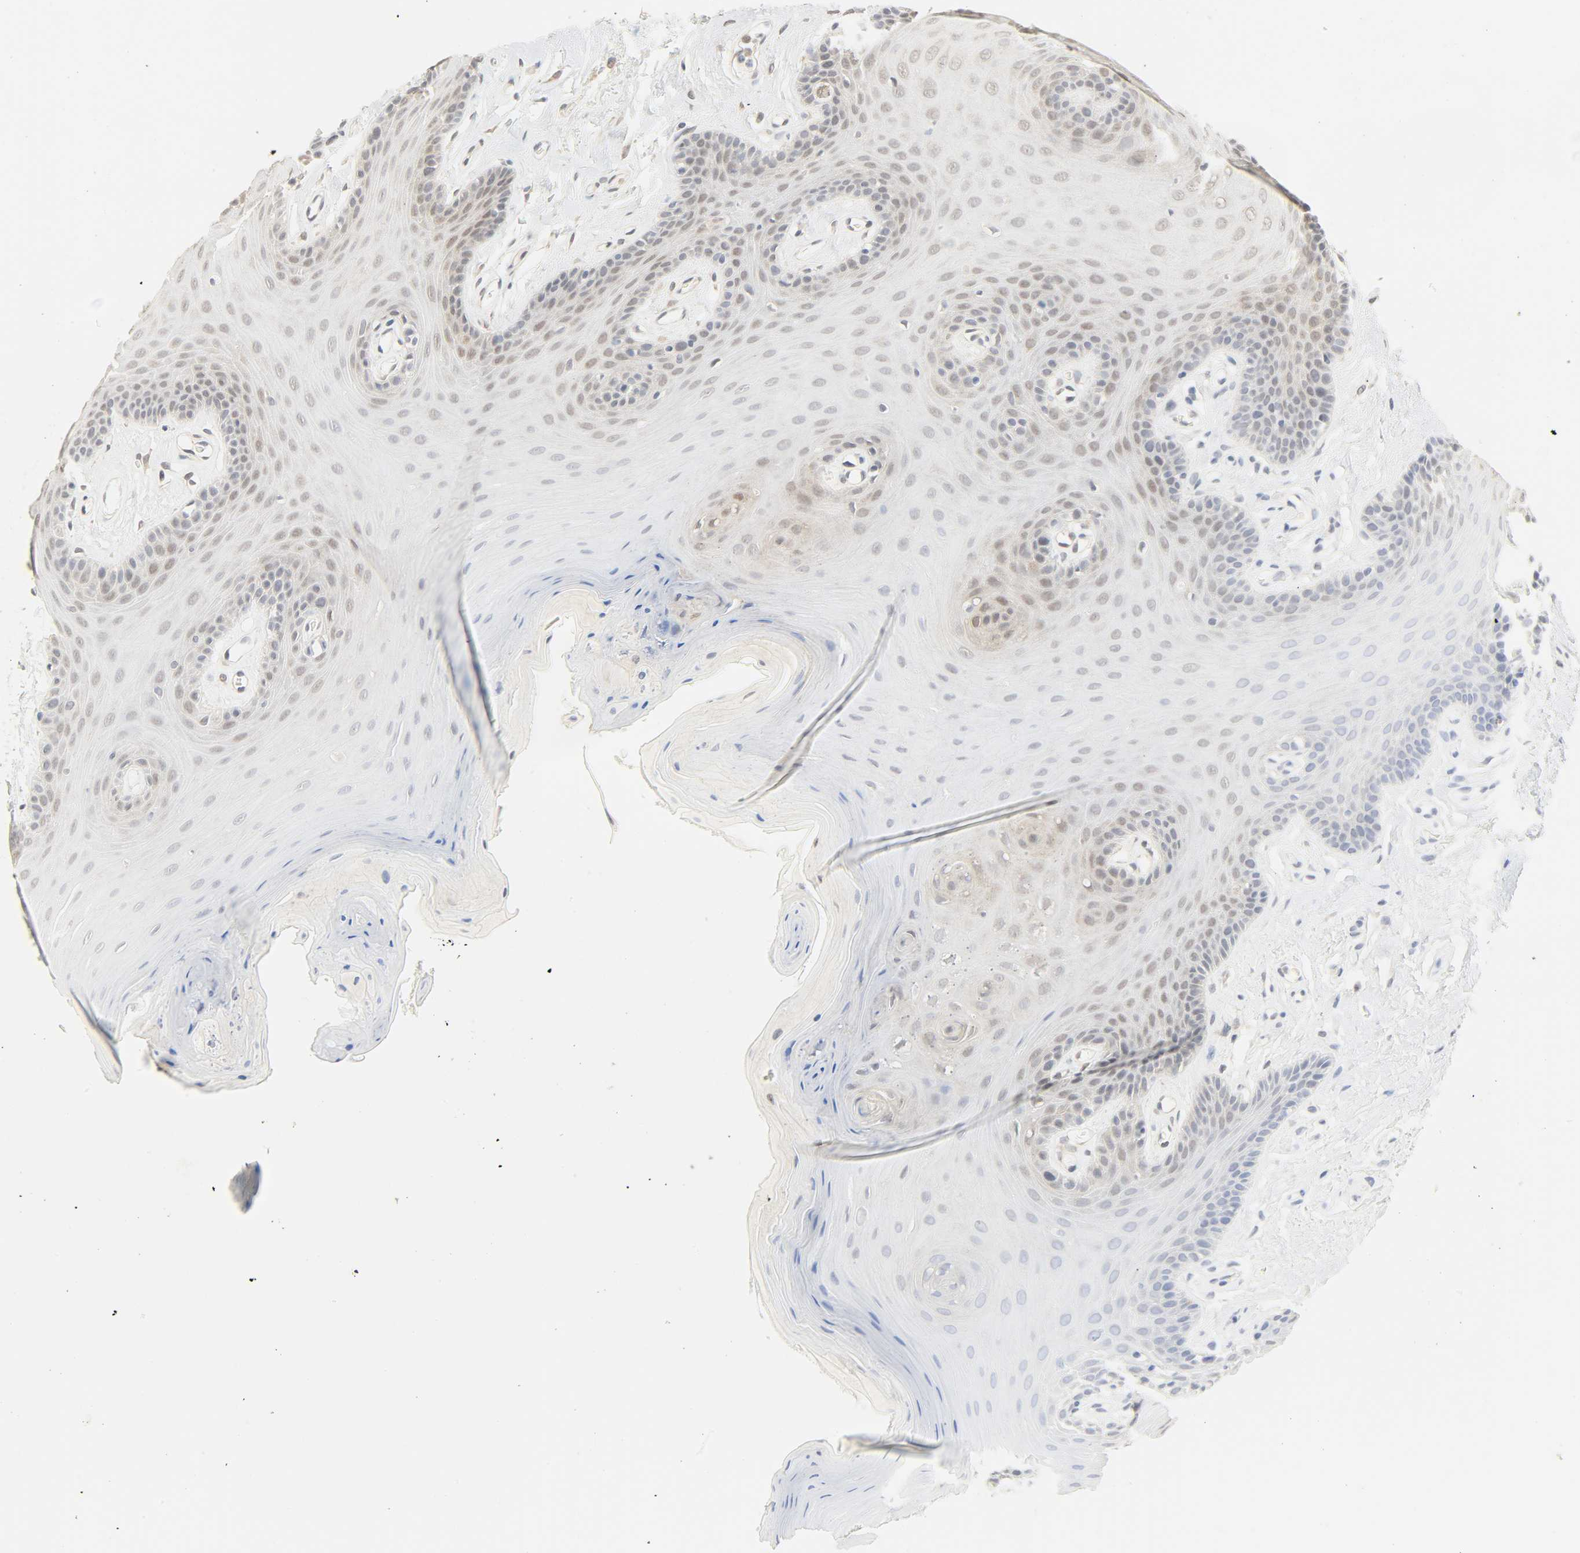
{"staining": {"intensity": "weak", "quantity": "<25%", "location": "cytoplasmic/membranous"}, "tissue": "oral mucosa", "cell_type": "Squamous epithelial cells", "image_type": "normal", "snomed": [{"axis": "morphology", "description": "Normal tissue, NOS"}, {"axis": "morphology", "description": "Squamous cell carcinoma, NOS"}, {"axis": "topography", "description": "Skeletal muscle"}, {"axis": "topography", "description": "Oral tissue"}, {"axis": "topography", "description": "Head-Neck"}], "caption": "Immunohistochemical staining of benign oral mucosa displays no significant staining in squamous epithelial cells.", "gene": "ACSS2", "patient": {"sex": "male", "age": 71}}